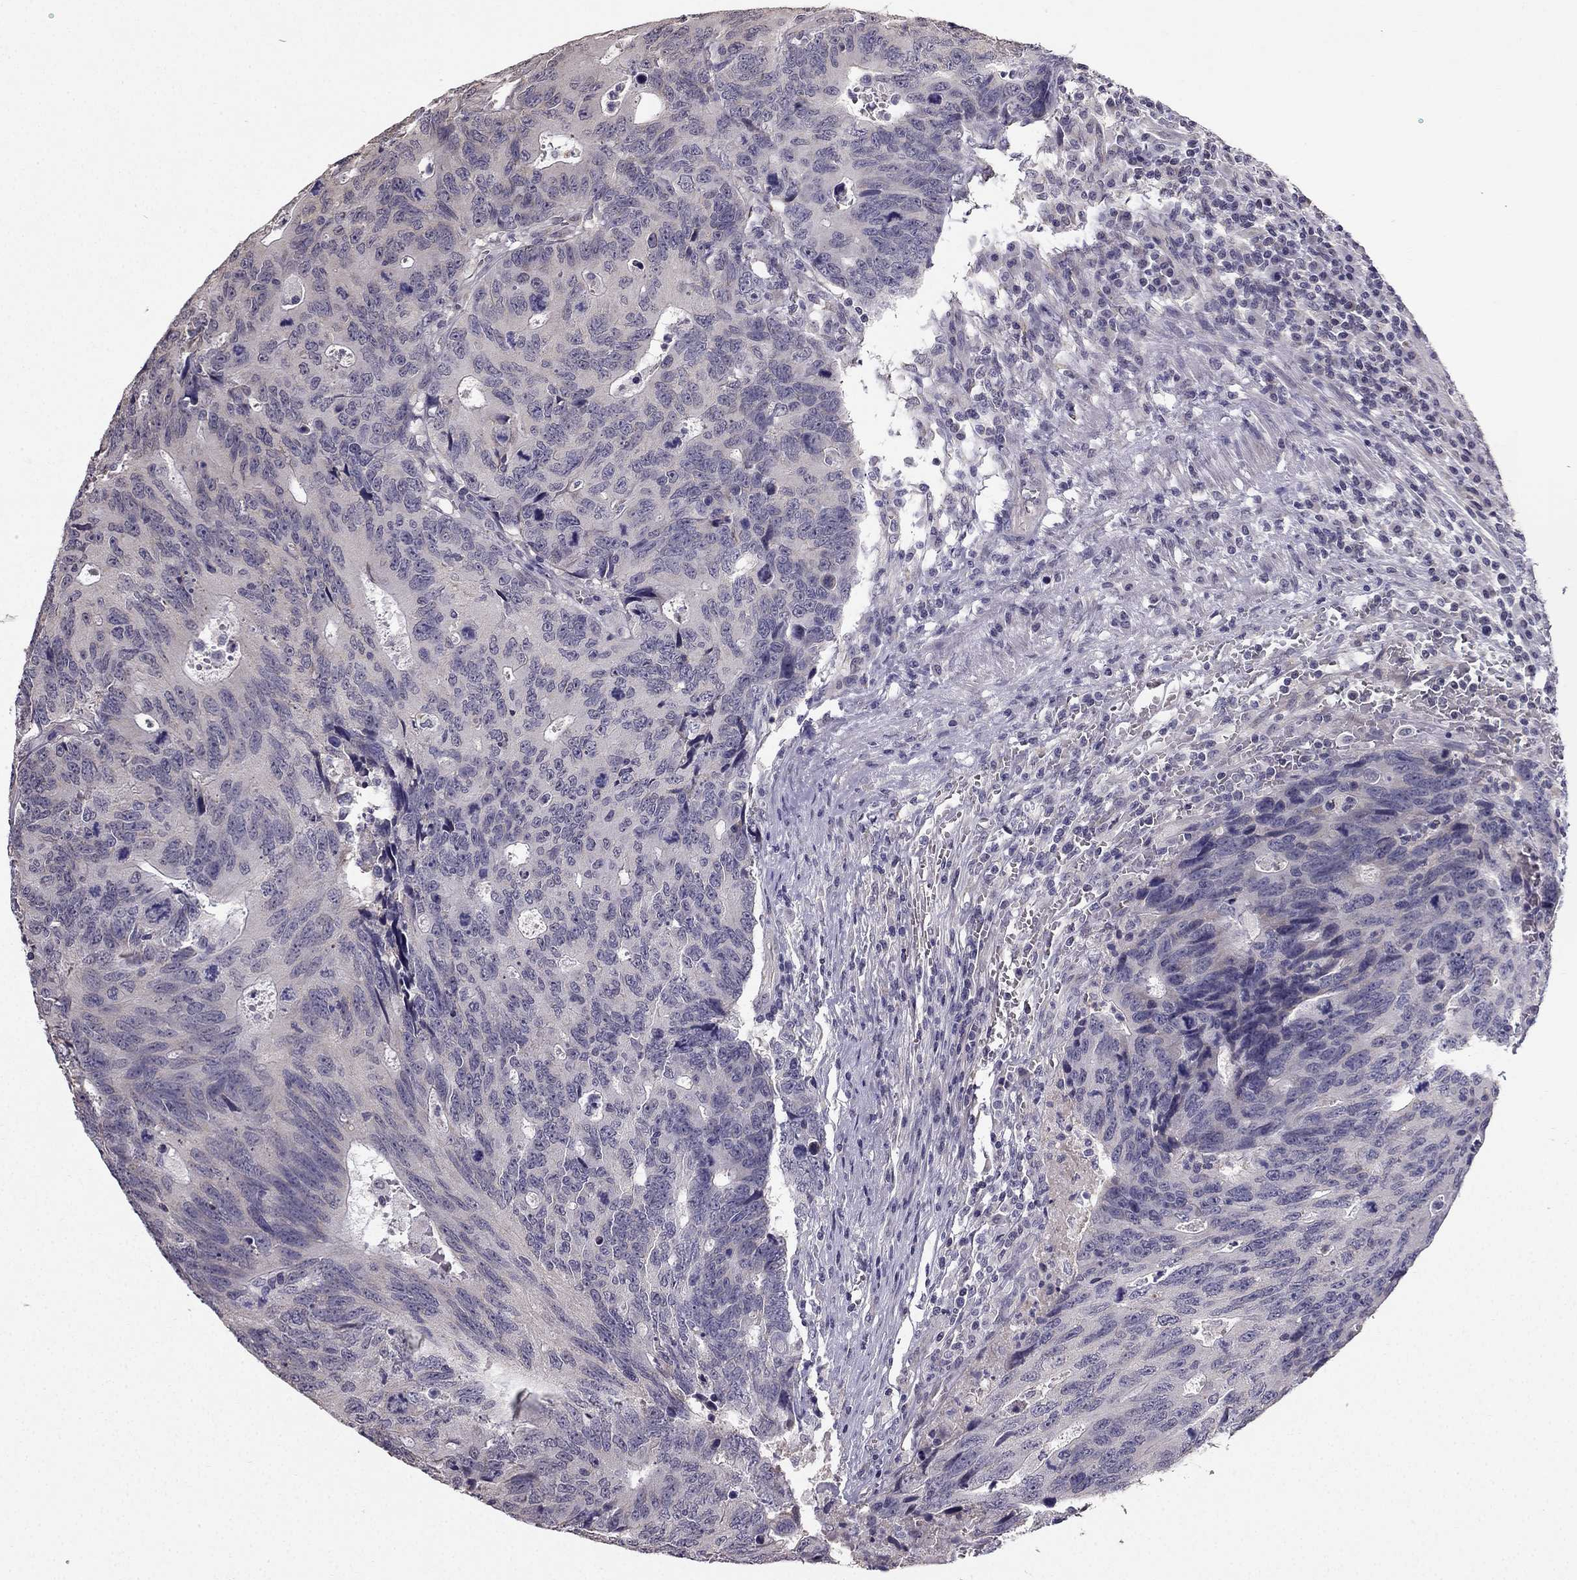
{"staining": {"intensity": "negative", "quantity": "none", "location": "none"}, "tissue": "colorectal cancer", "cell_type": "Tumor cells", "image_type": "cancer", "snomed": [{"axis": "morphology", "description": "Adenocarcinoma, NOS"}, {"axis": "topography", "description": "Colon"}], "caption": "This is an immunohistochemistry (IHC) micrograph of human colorectal adenocarcinoma. There is no expression in tumor cells.", "gene": "TSPYL5", "patient": {"sex": "female", "age": 77}}